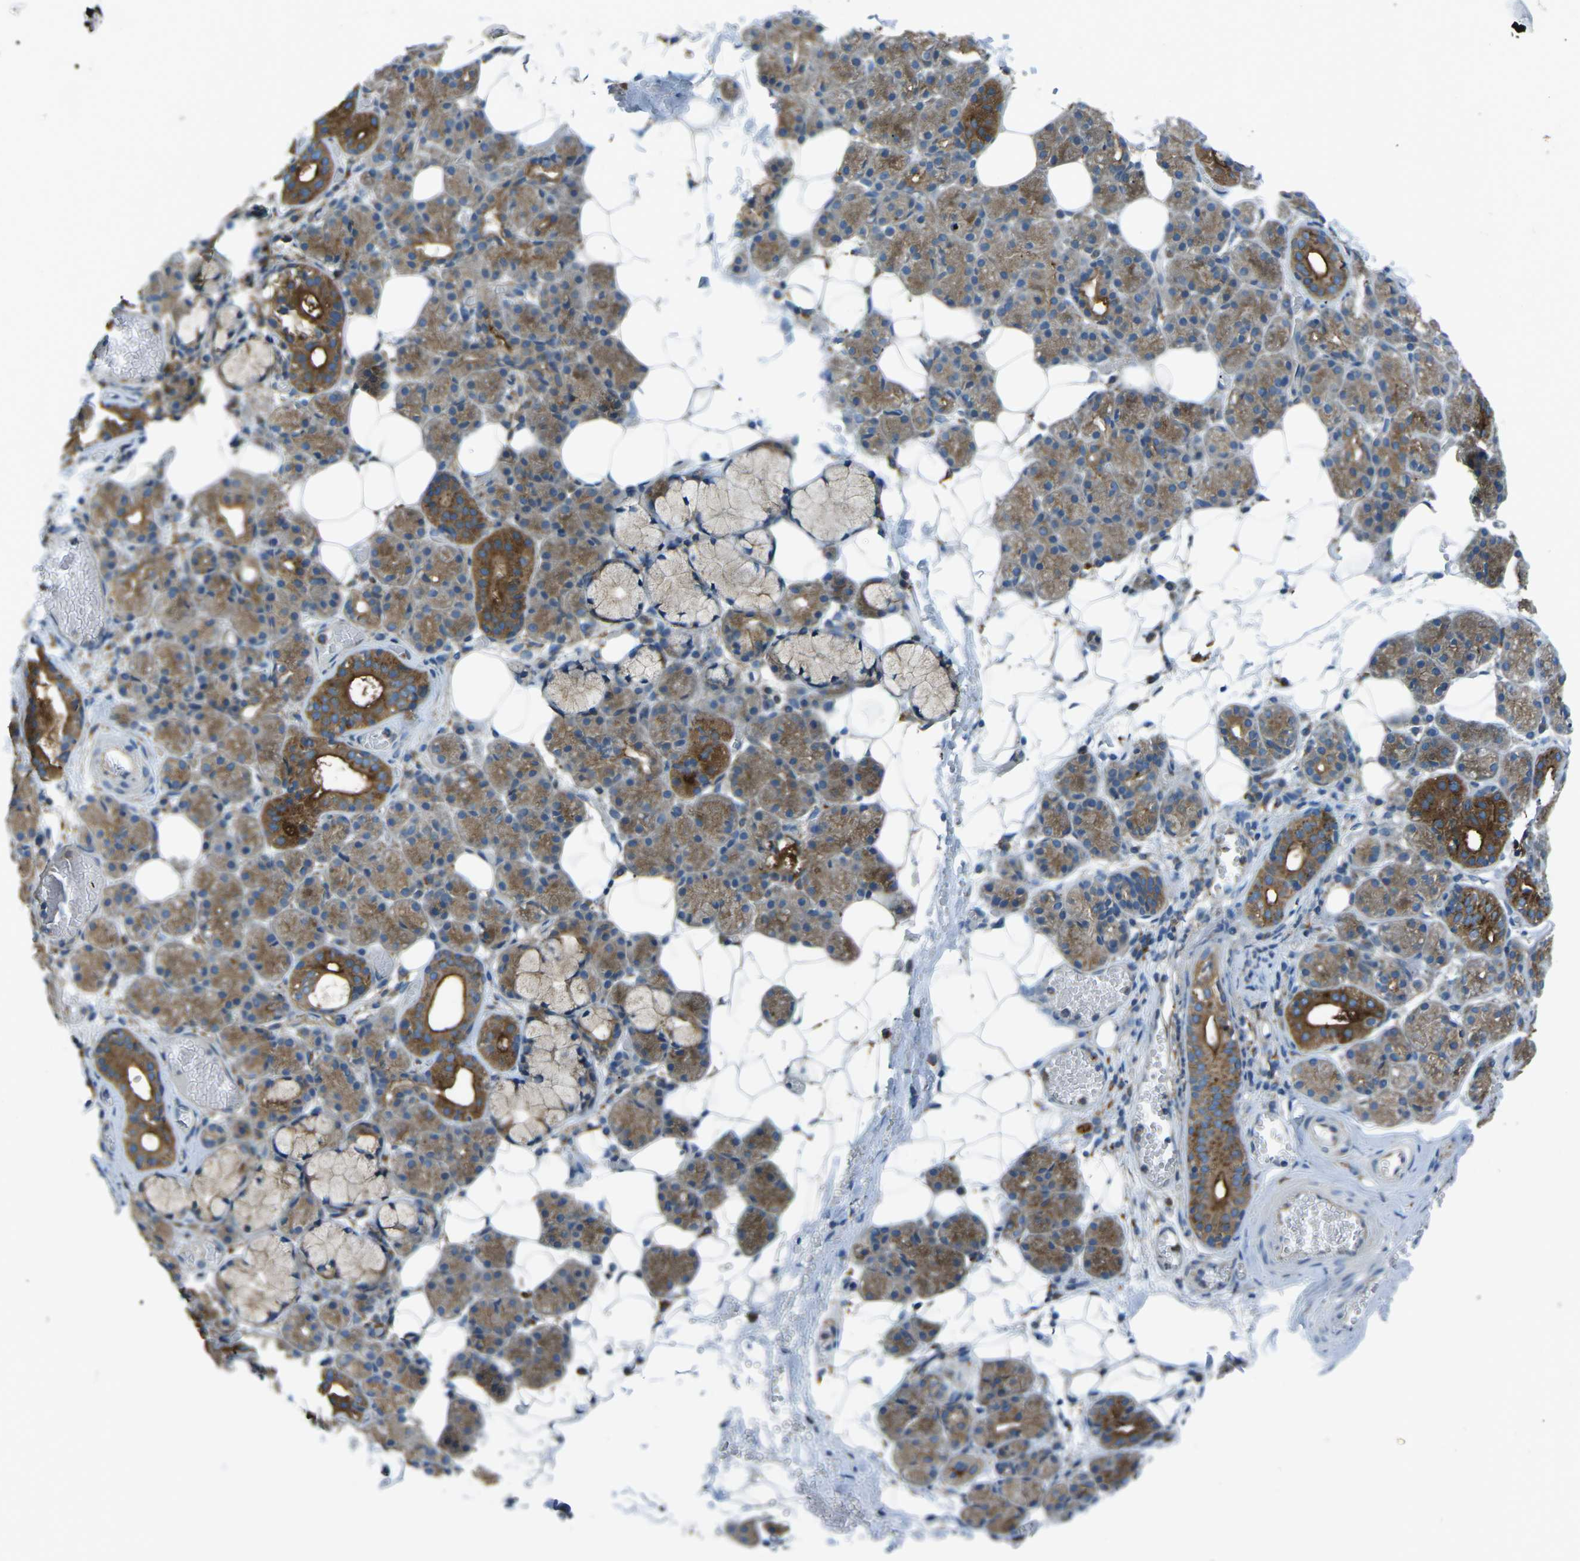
{"staining": {"intensity": "moderate", "quantity": ">75%", "location": "cytoplasmic/membranous"}, "tissue": "salivary gland", "cell_type": "Glandular cells", "image_type": "normal", "snomed": [{"axis": "morphology", "description": "Normal tissue, NOS"}, {"axis": "topography", "description": "Salivary gland"}], "caption": "Immunohistochemical staining of unremarkable human salivary gland displays >75% levels of moderate cytoplasmic/membranous protein positivity in approximately >75% of glandular cells. (DAB IHC, brown staining for protein, blue staining for nuclei).", "gene": "CDK17", "patient": {"sex": "male", "age": 63}}